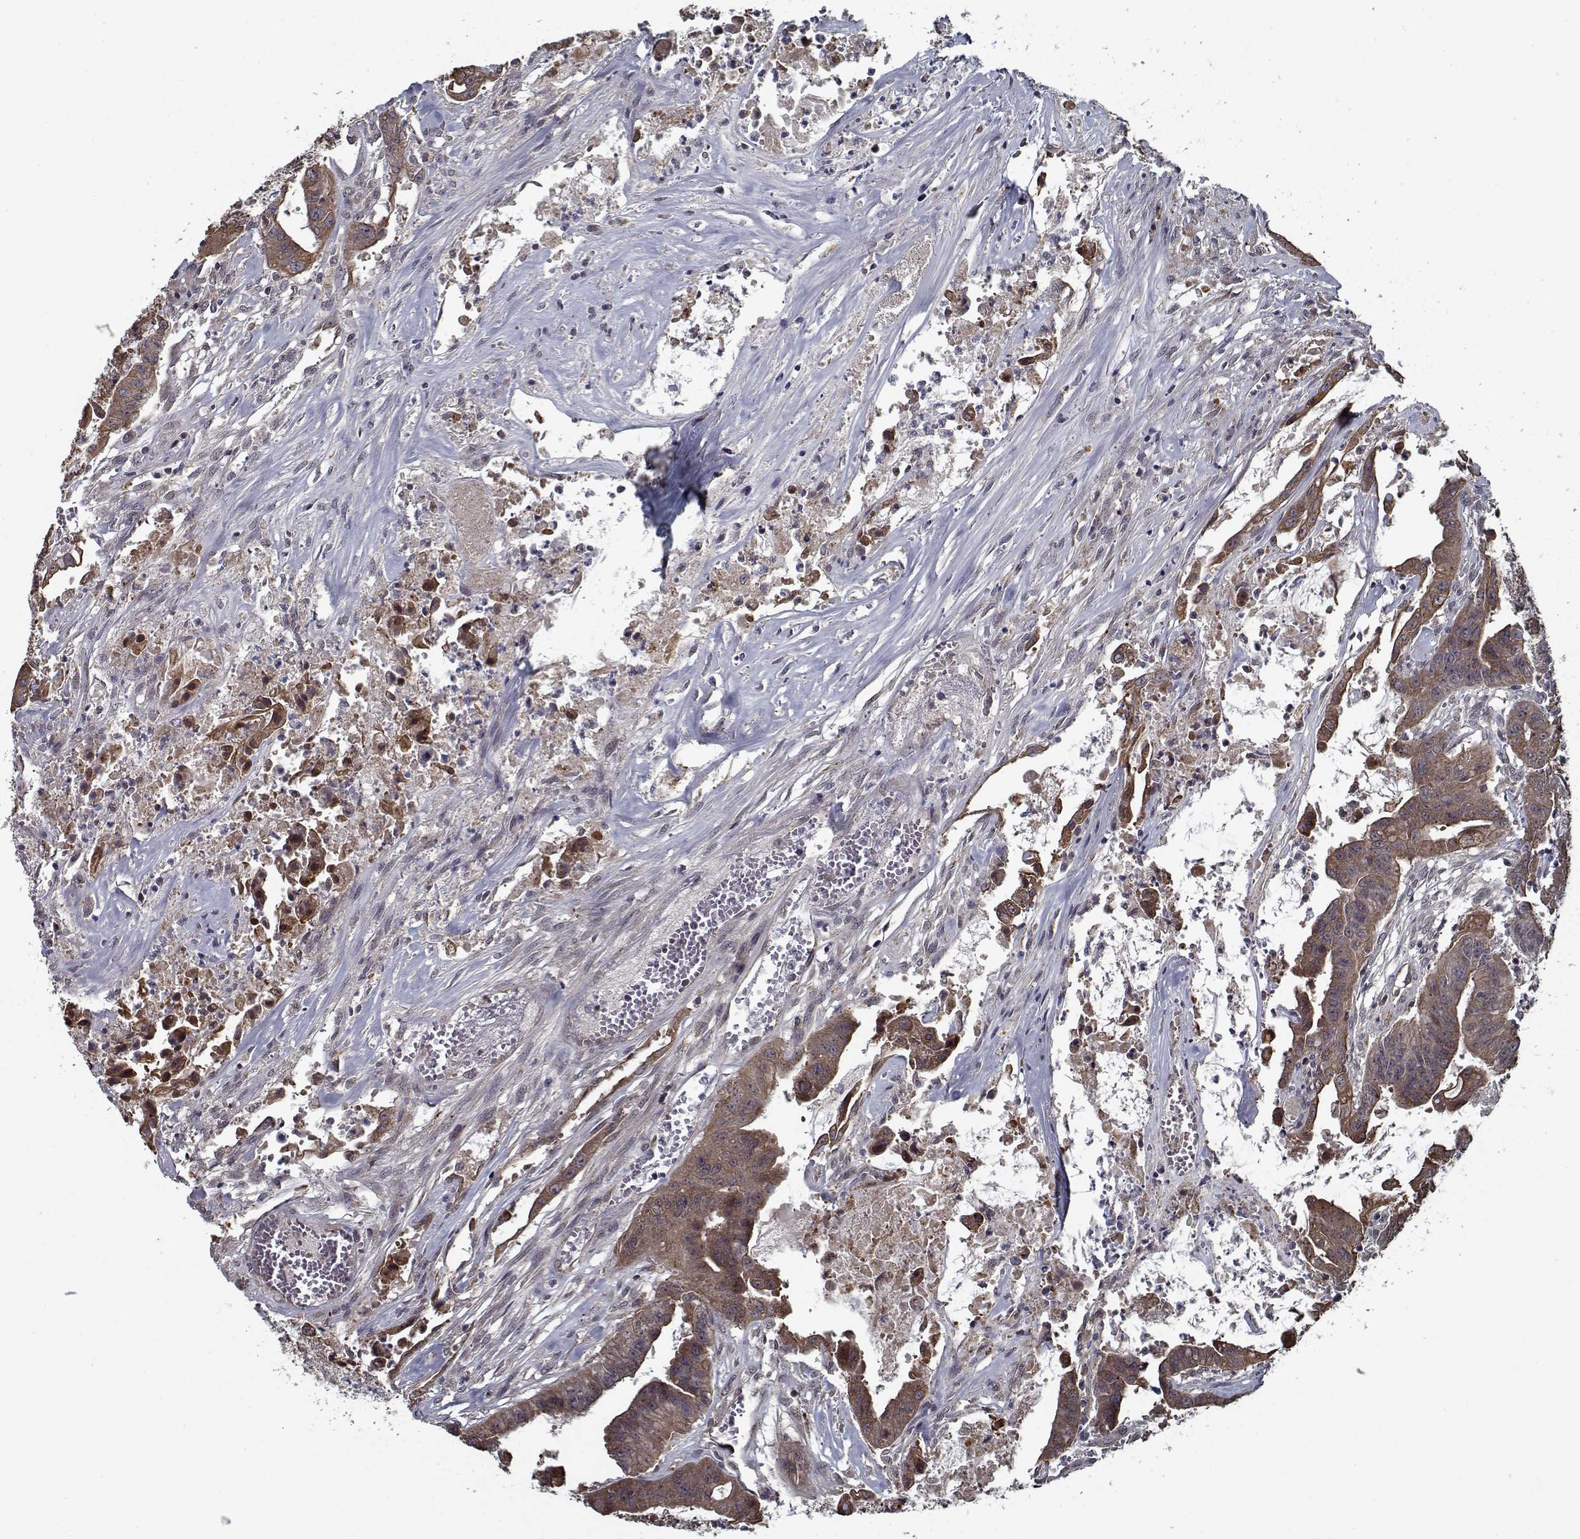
{"staining": {"intensity": "moderate", "quantity": ">75%", "location": "cytoplasmic/membranous"}, "tissue": "colorectal cancer", "cell_type": "Tumor cells", "image_type": "cancer", "snomed": [{"axis": "morphology", "description": "Adenocarcinoma, NOS"}, {"axis": "topography", "description": "Colon"}], "caption": "Immunohistochemistry (IHC) photomicrograph of human colorectal adenocarcinoma stained for a protein (brown), which reveals medium levels of moderate cytoplasmic/membranous staining in approximately >75% of tumor cells.", "gene": "NLK", "patient": {"sex": "male", "age": 33}}